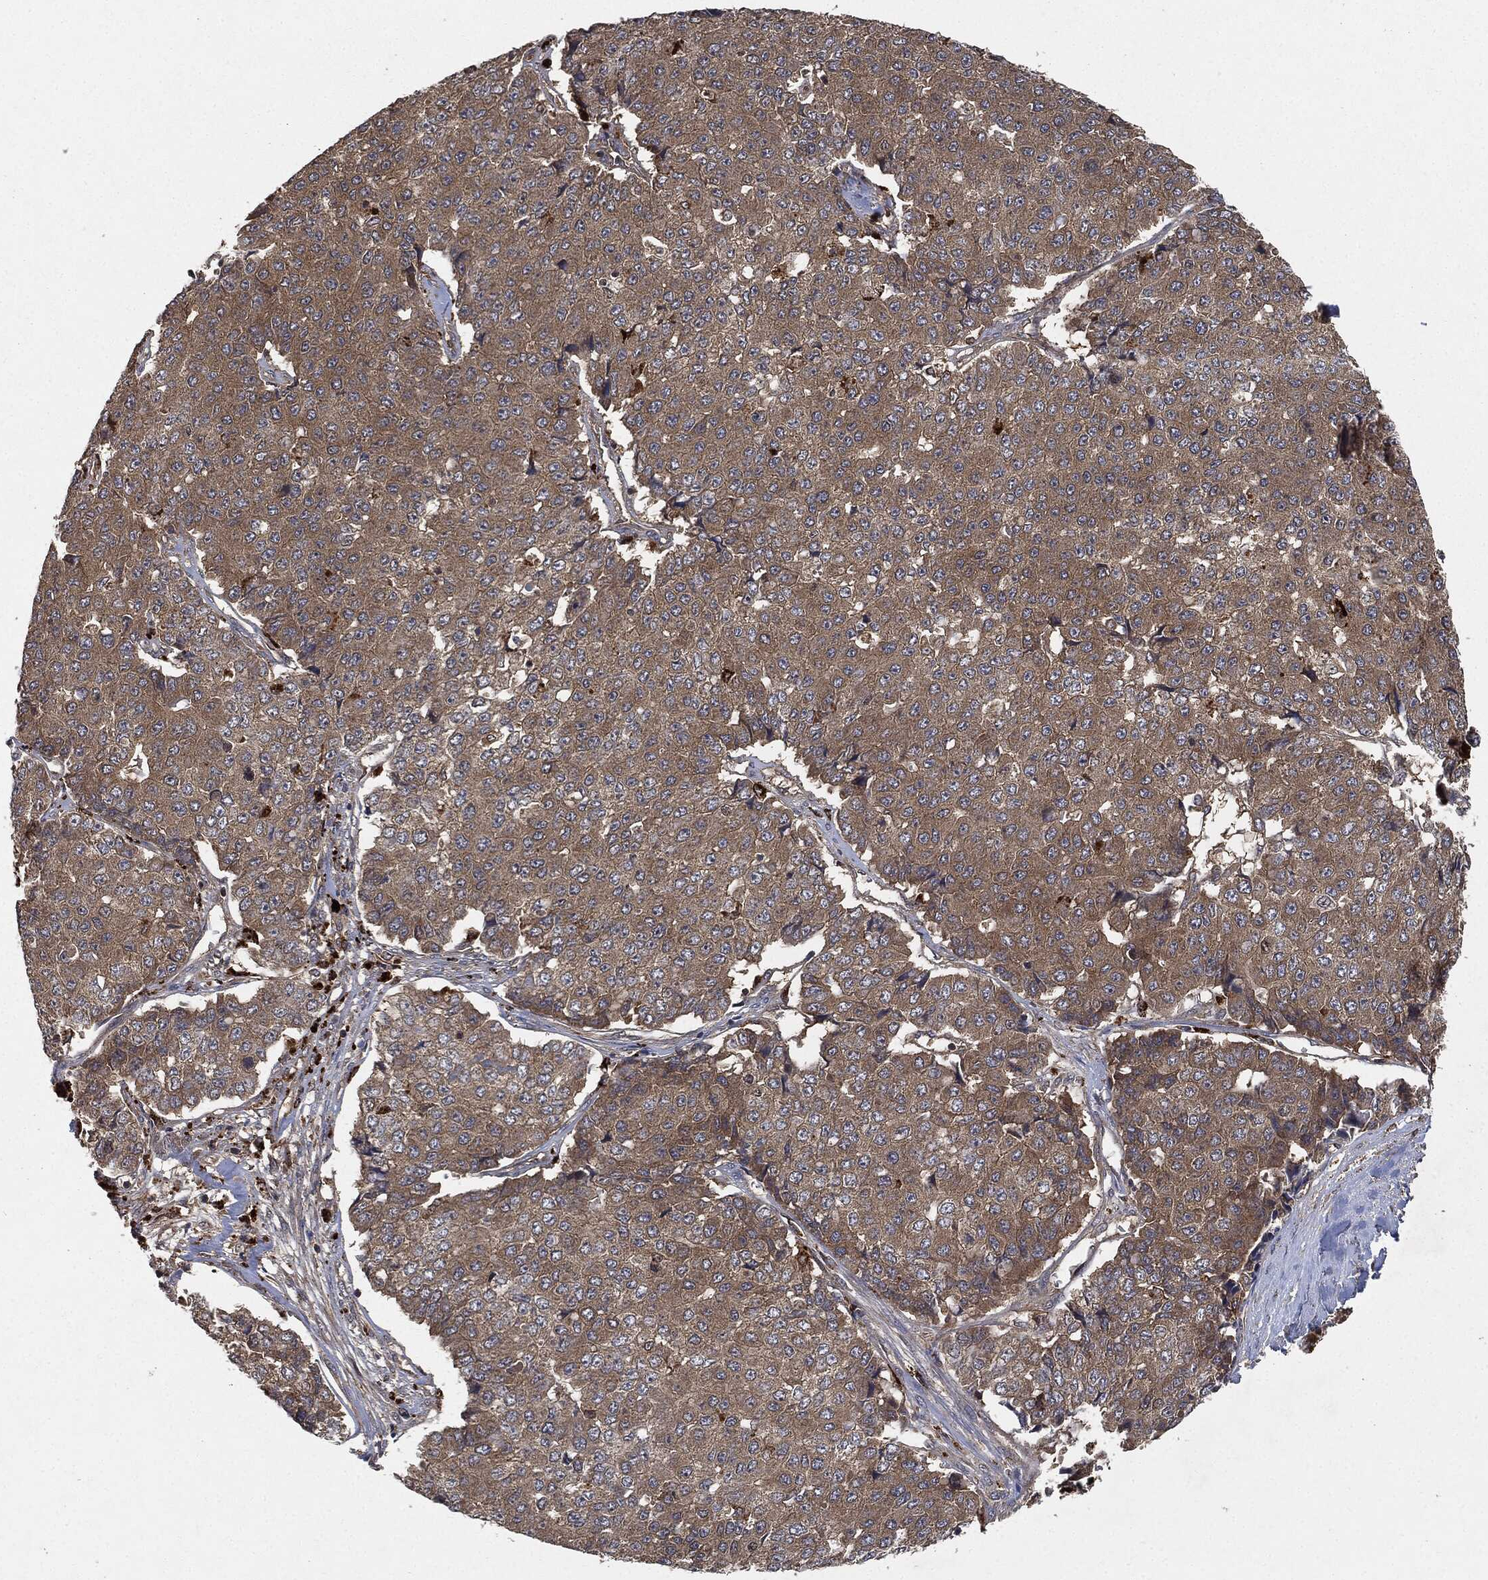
{"staining": {"intensity": "moderate", "quantity": ">75%", "location": "cytoplasmic/membranous"}, "tissue": "pancreatic cancer", "cell_type": "Tumor cells", "image_type": "cancer", "snomed": [{"axis": "morphology", "description": "Normal tissue, NOS"}, {"axis": "morphology", "description": "Adenocarcinoma, NOS"}, {"axis": "topography", "description": "Pancreas"}, {"axis": "topography", "description": "Duodenum"}], "caption": "Adenocarcinoma (pancreatic) stained for a protein (brown) shows moderate cytoplasmic/membranous positive expression in about >75% of tumor cells.", "gene": "BRAF", "patient": {"sex": "male", "age": 50}}